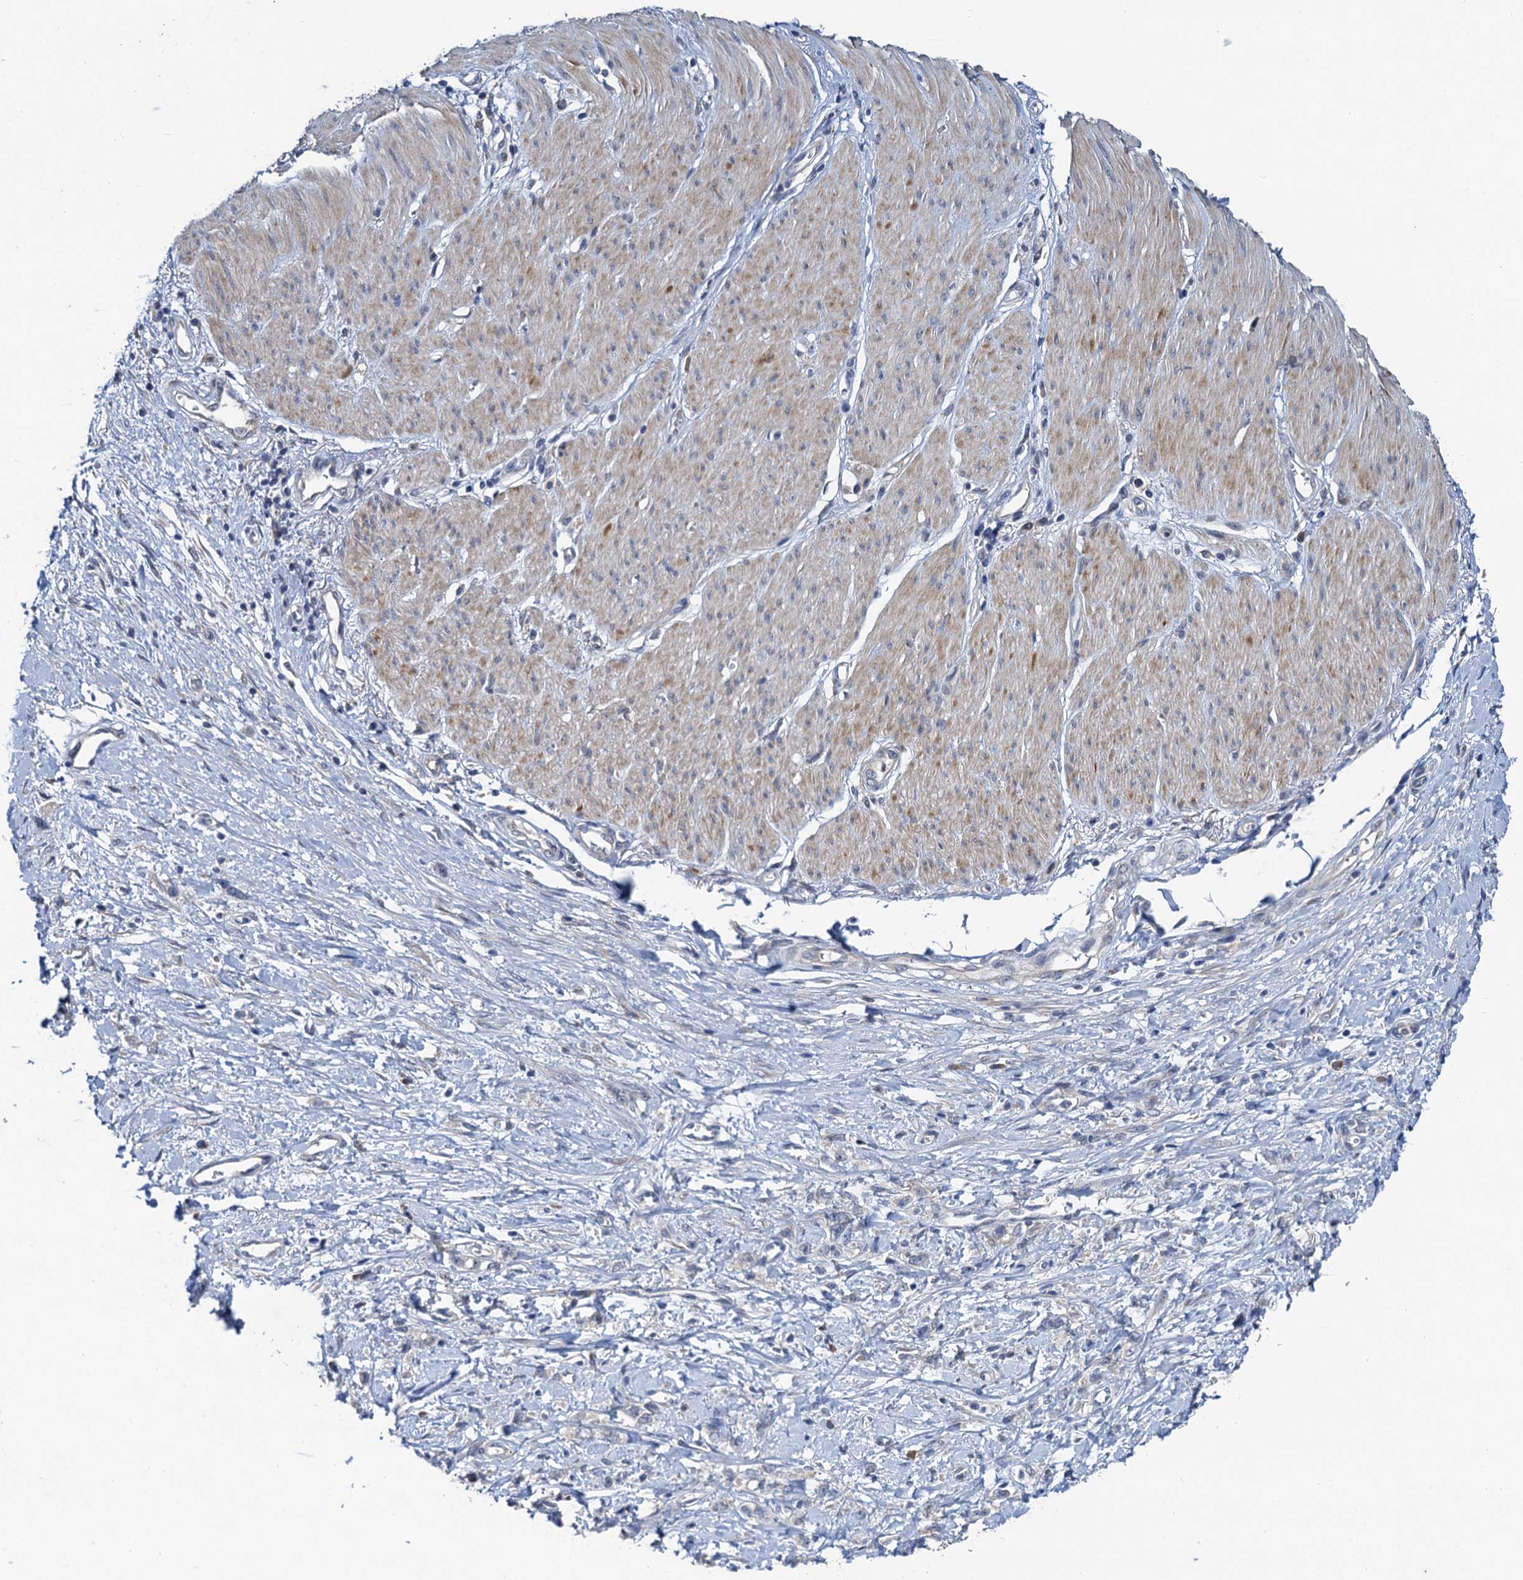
{"staining": {"intensity": "negative", "quantity": "none", "location": "none"}, "tissue": "stomach cancer", "cell_type": "Tumor cells", "image_type": "cancer", "snomed": [{"axis": "morphology", "description": "Adenocarcinoma, NOS"}, {"axis": "topography", "description": "Stomach"}], "caption": "Photomicrograph shows no protein expression in tumor cells of adenocarcinoma (stomach) tissue.", "gene": "TMEM39B", "patient": {"sex": "female", "age": 76}}